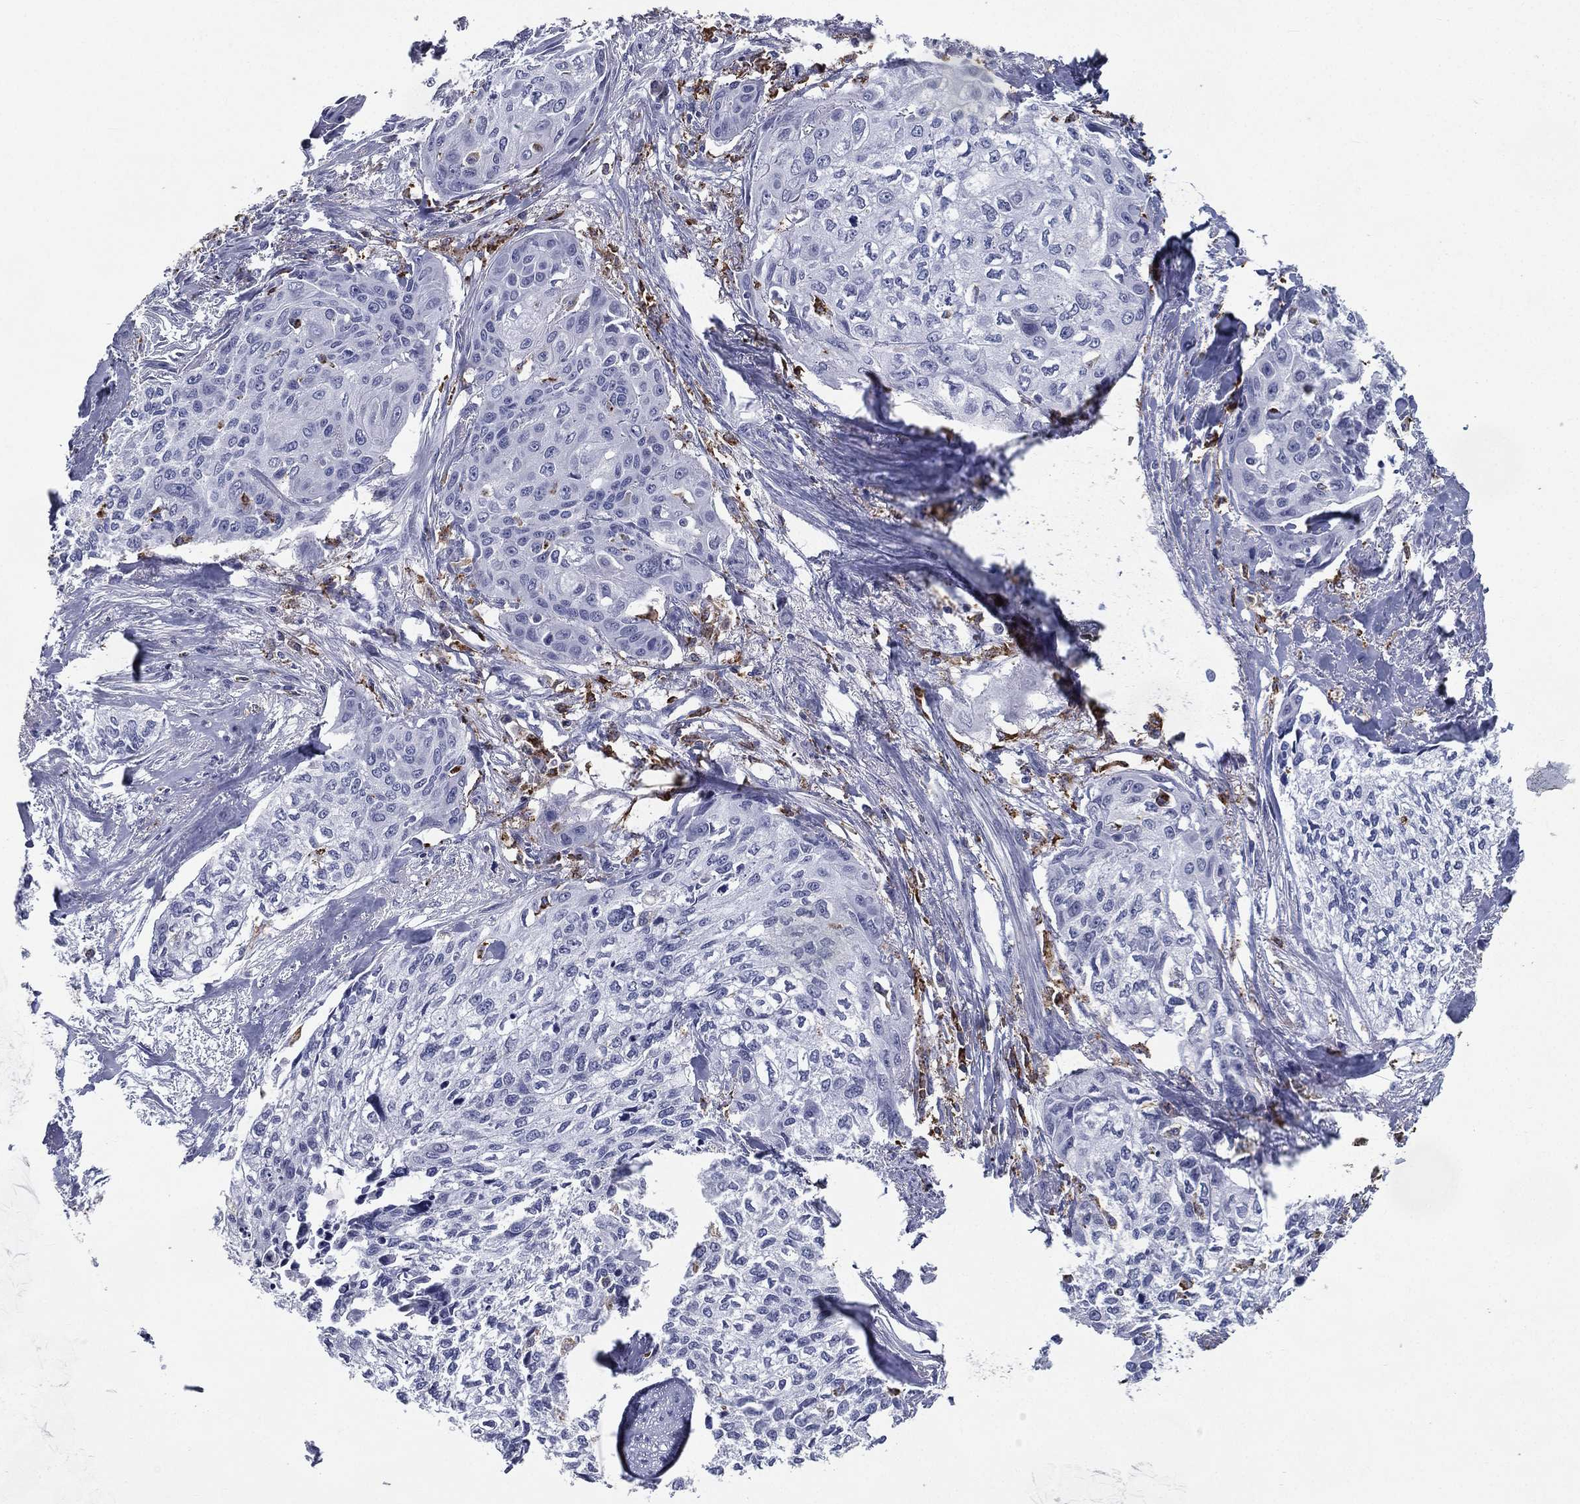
{"staining": {"intensity": "negative", "quantity": "none", "location": "none"}, "tissue": "cervical cancer", "cell_type": "Tumor cells", "image_type": "cancer", "snomed": [{"axis": "morphology", "description": "Squamous cell carcinoma, NOS"}, {"axis": "topography", "description": "Cervix"}], "caption": "Immunohistochemical staining of human cervical cancer (squamous cell carcinoma) exhibits no significant positivity in tumor cells.", "gene": "EVI2B", "patient": {"sex": "female", "age": 58}}